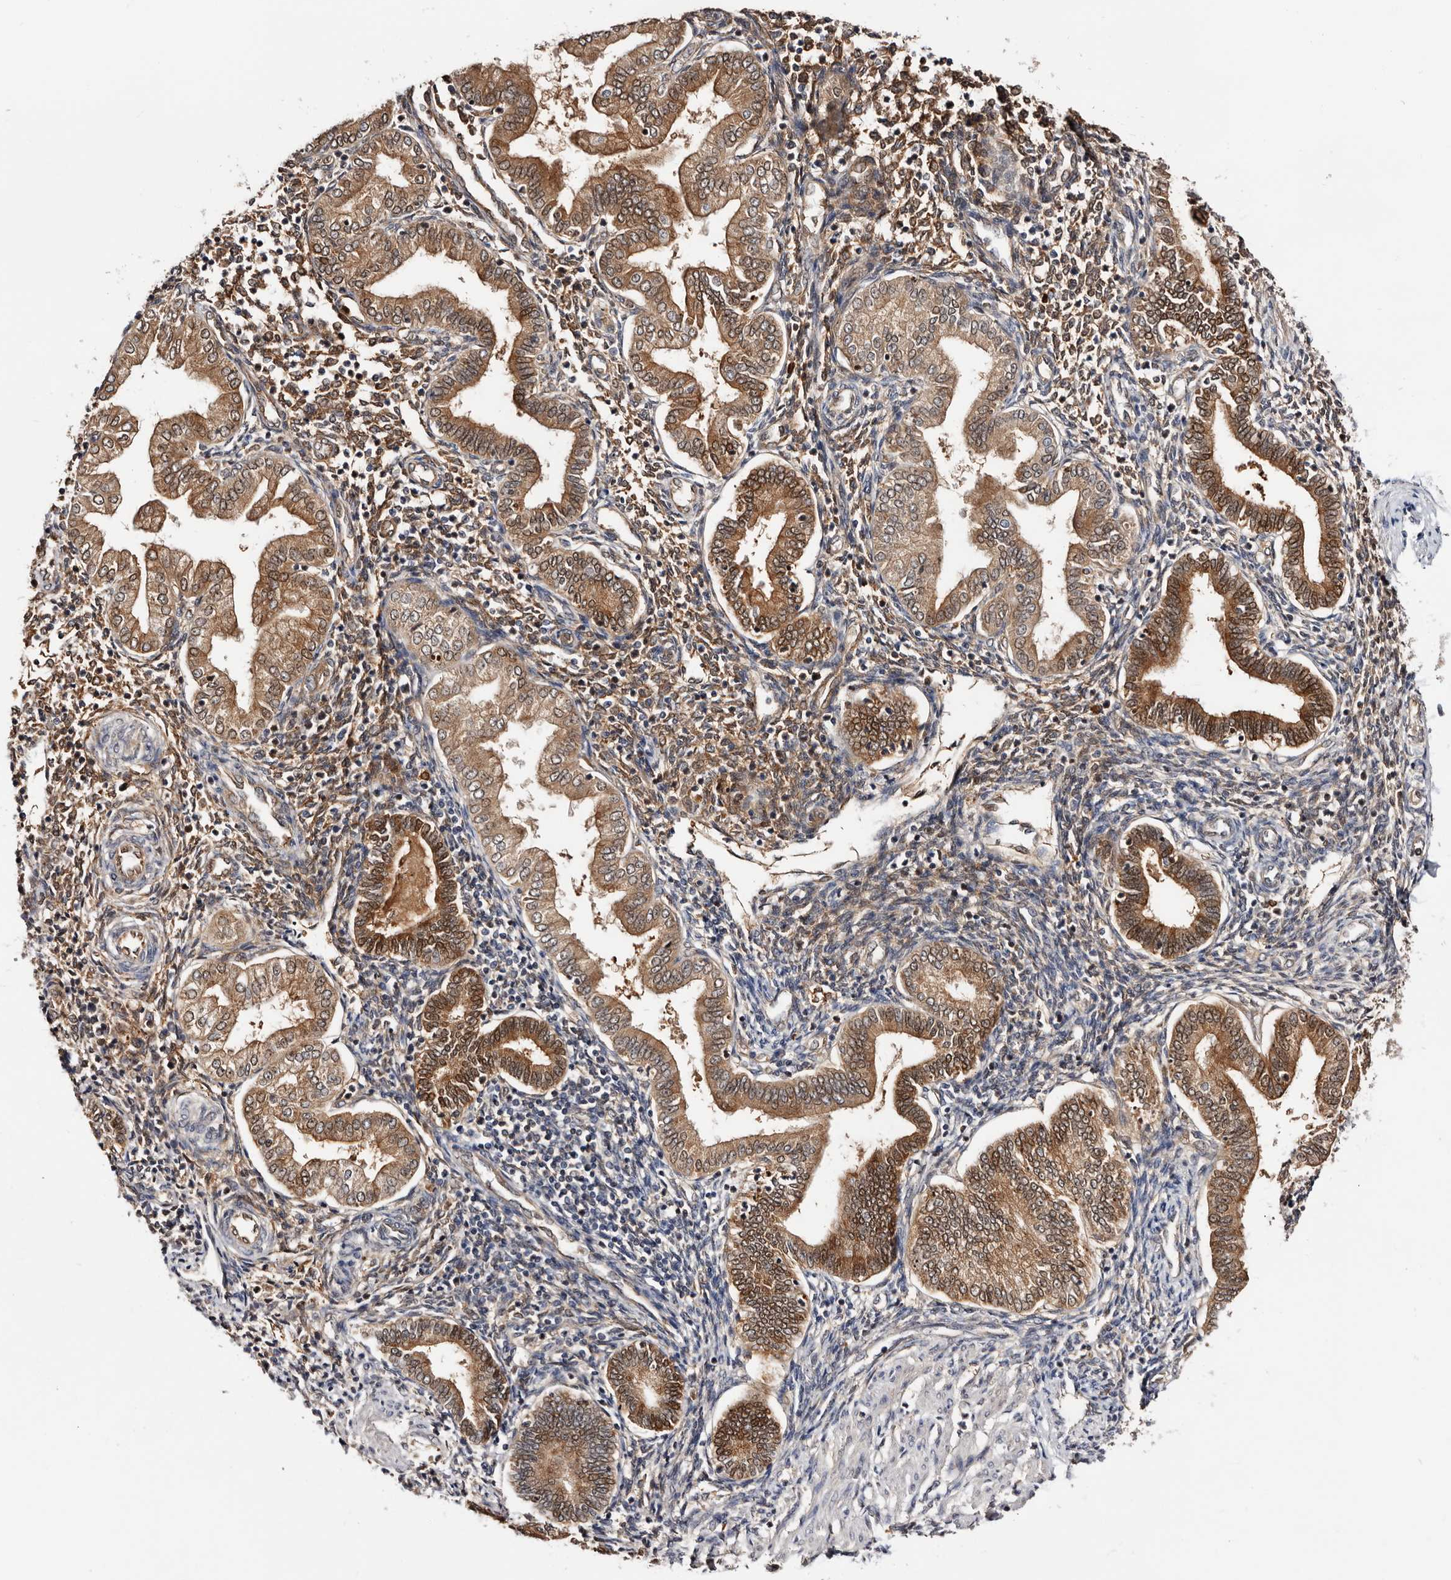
{"staining": {"intensity": "moderate", "quantity": "25%-75%", "location": "cytoplasmic/membranous"}, "tissue": "endometrium", "cell_type": "Cells in endometrial stroma", "image_type": "normal", "snomed": [{"axis": "morphology", "description": "Normal tissue, NOS"}, {"axis": "topography", "description": "Endometrium"}], "caption": "Cells in endometrial stroma exhibit medium levels of moderate cytoplasmic/membranous positivity in about 25%-75% of cells in benign human endometrium.", "gene": "TP53I3", "patient": {"sex": "female", "age": 53}}